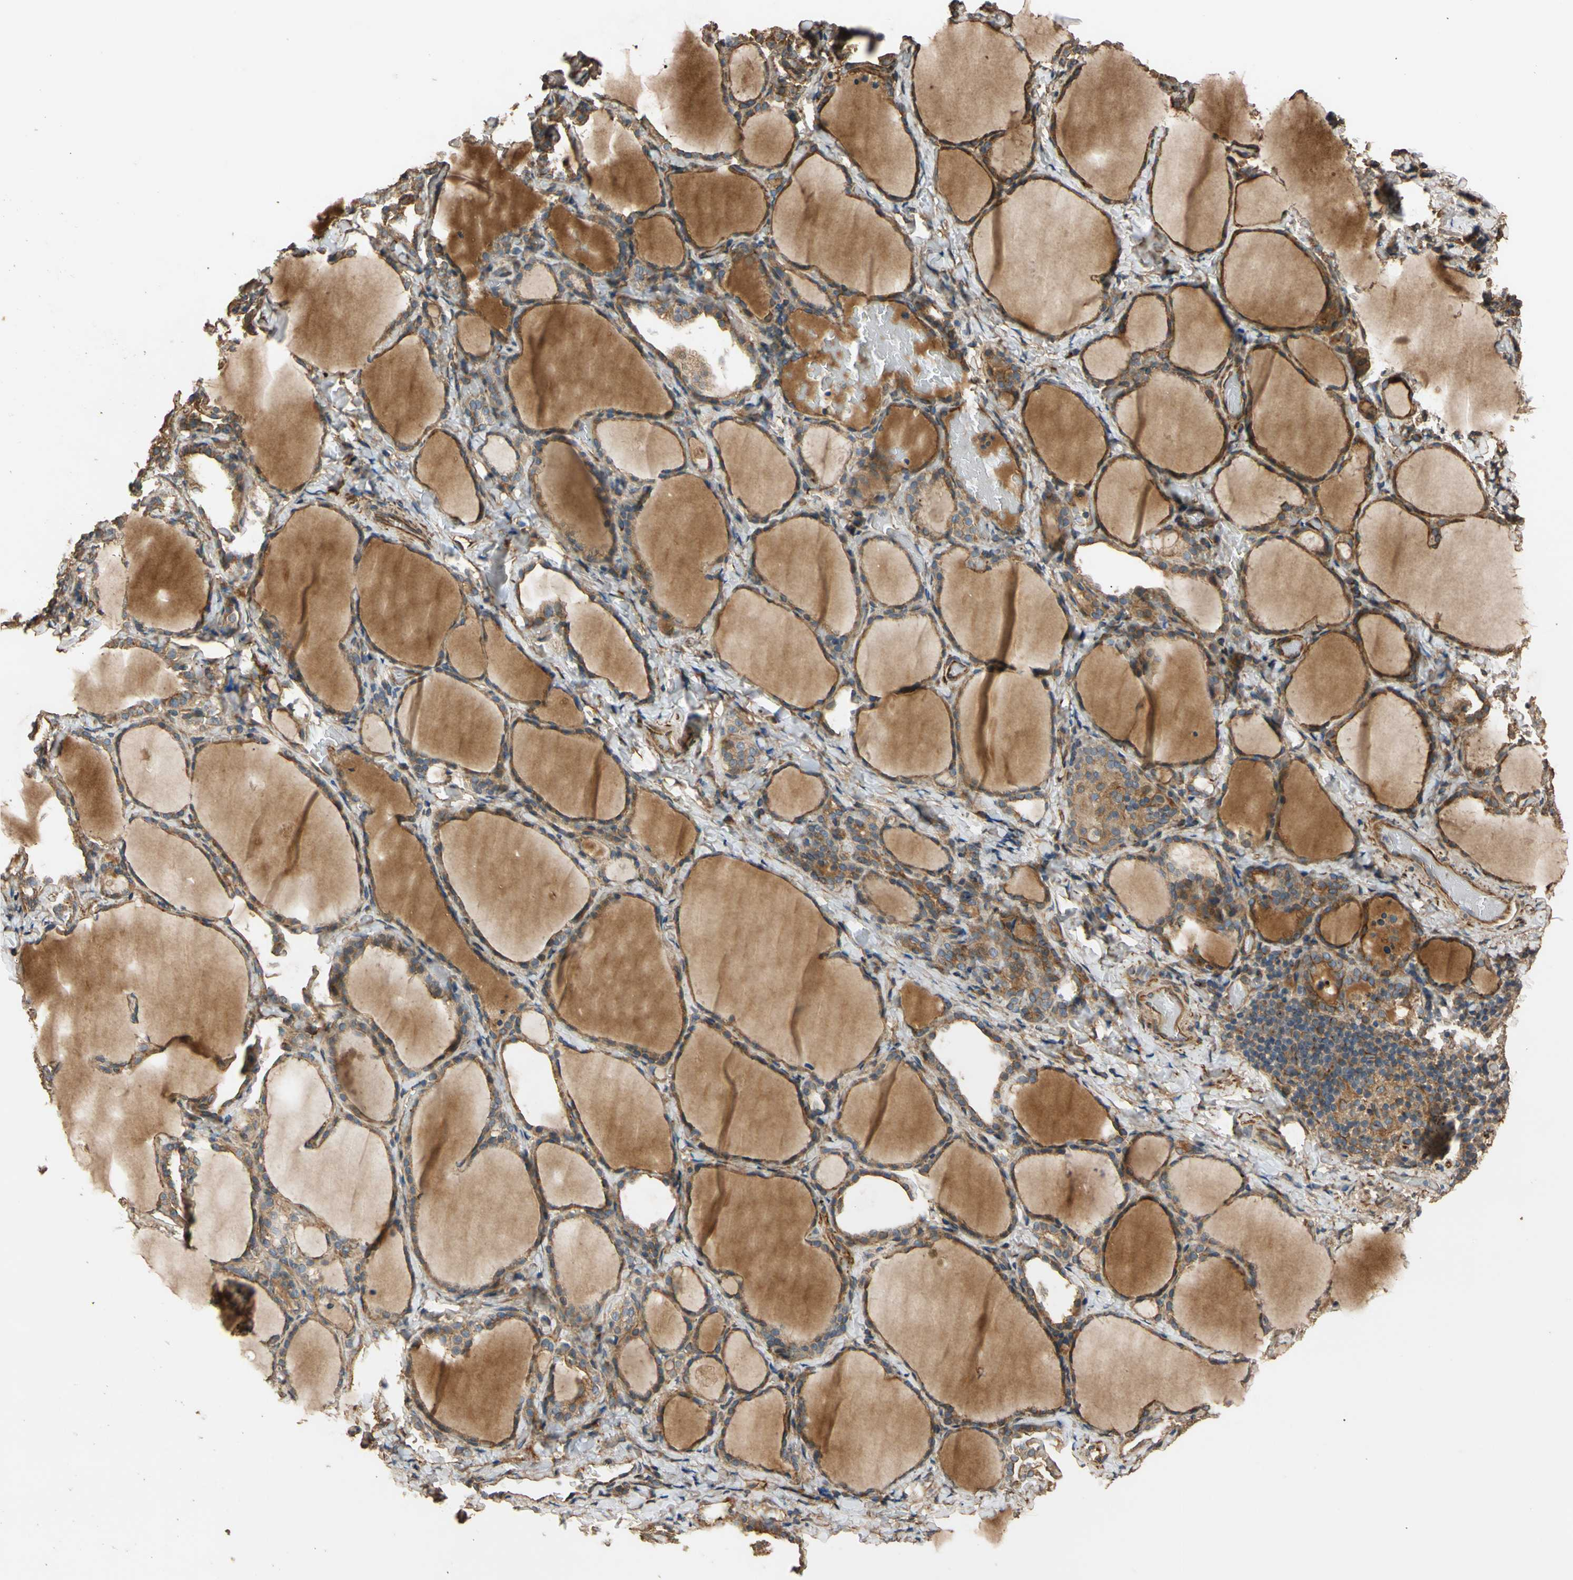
{"staining": {"intensity": "moderate", "quantity": ">75%", "location": "cytoplasmic/membranous"}, "tissue": "thyroid gland", "cell_type": "Glandular cells", "image_type": "normal", "snomed": [{"axis": "morphology", "description": "Normal tissue, NOS"}, {"axis": "morphology", "description": "Papillary adenocarcinoma, NOS"}, {"axis": "topography", "description": "Thyroid gland"}], "caption": "DAB immunohistochemical staining of normal human thyroid gland demonstrates moderate cytoplasmic/membranous protein staining in approximately >75% of glandular cells.", "gene": "MGRN1", "patient": {"sex": "female", "age": 30}}